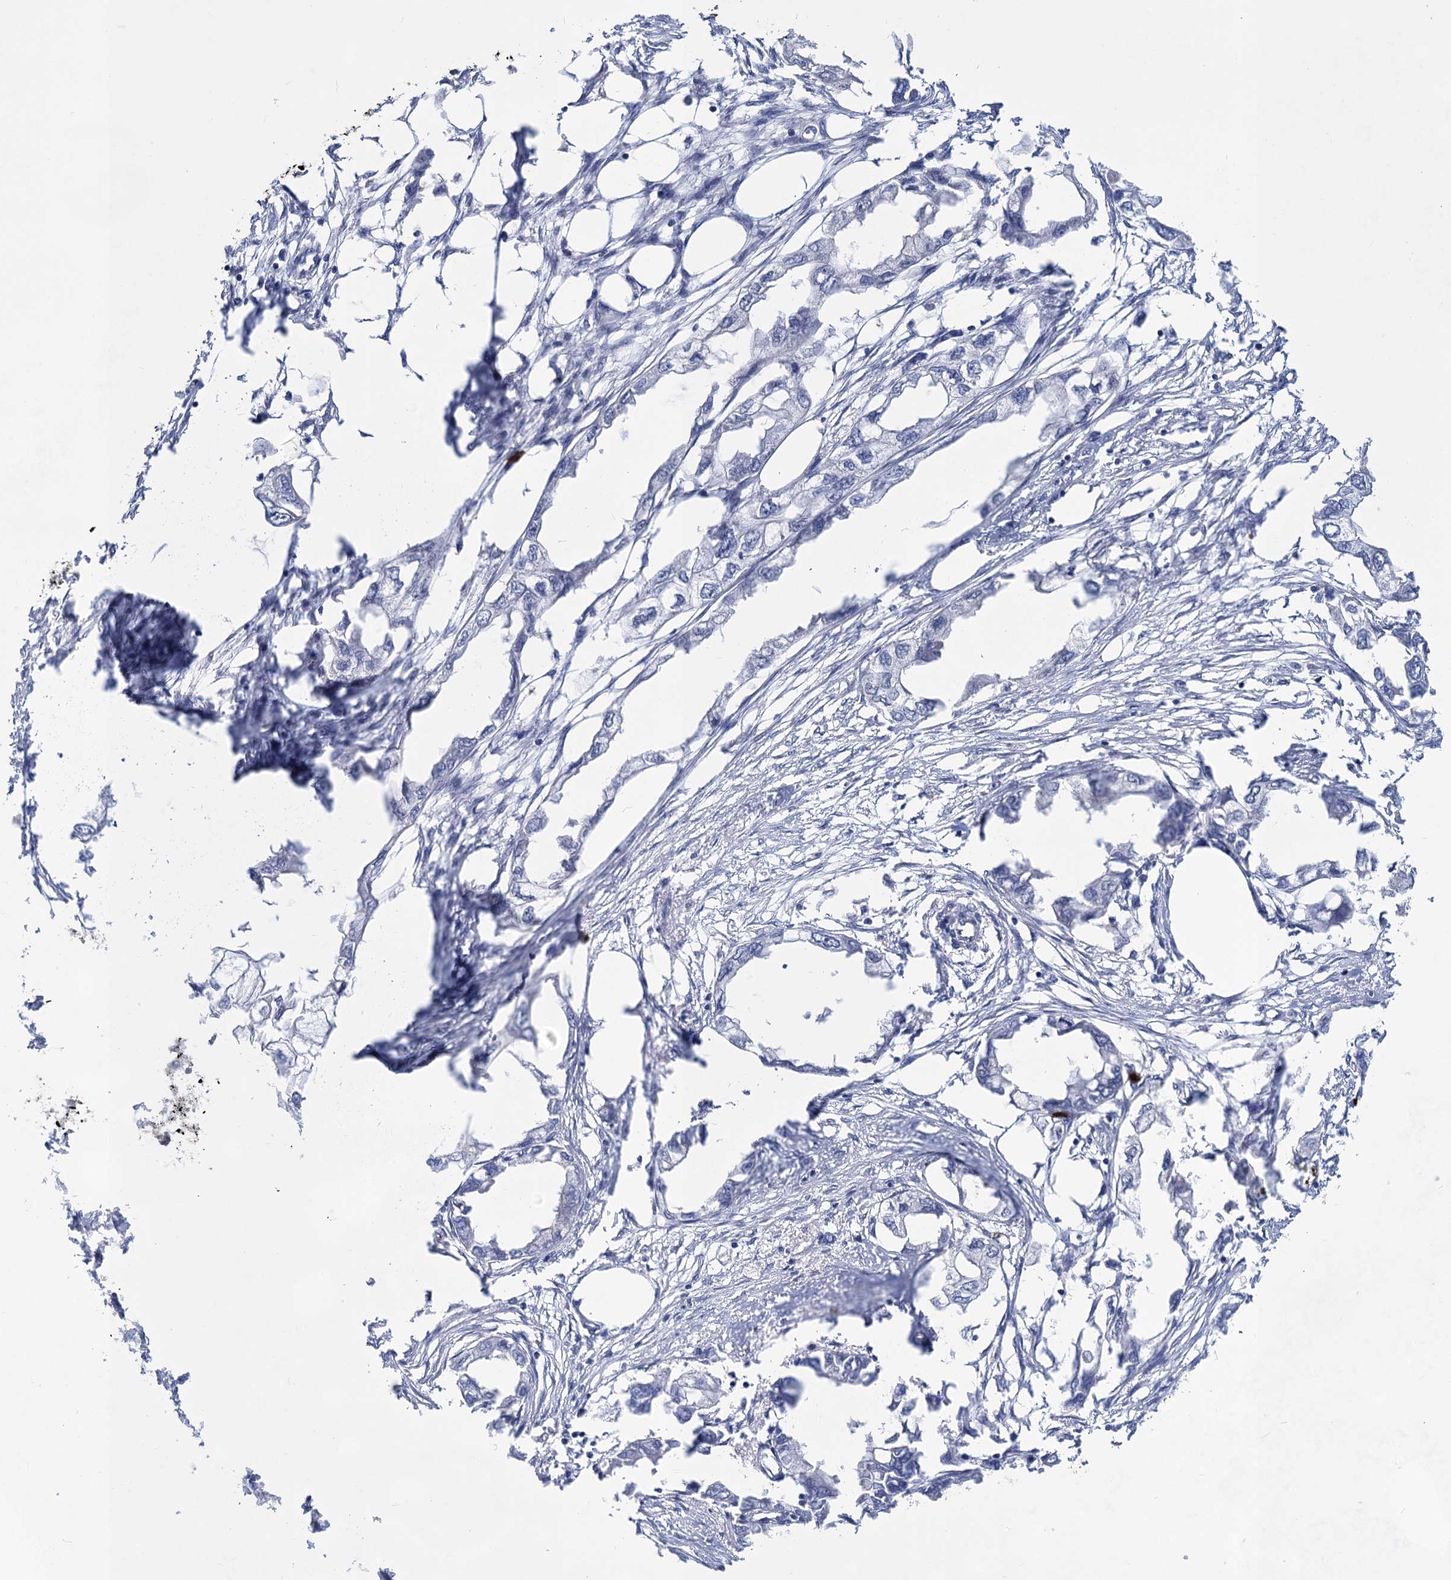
{"staining": {"intensity": "negative", "quantity": "none", "location": "none"}, "tissue": "endometrial cancer", "cell_type": "Tumor cells", "image_type": "cancer", "snomed": [{"axis": "morphology", "description": "Adenocarcinoma, NOS"}, {"axis": "morphology", "description": "Adenocarcinoma, metastatic, NOS"}, {"axis": "topography", "description": "Adipose tissue"}, {"axis": "topography", "description": "Endometrium"}], "caption": "Immunohistochemical staining of metastatic adenocarcinoma (endometrial) demonstrates no significant positivity in tumor cells. Nuclei are stained in blue.", "gene": "MON2", "patient": {"sex": "female", "age": 67}}